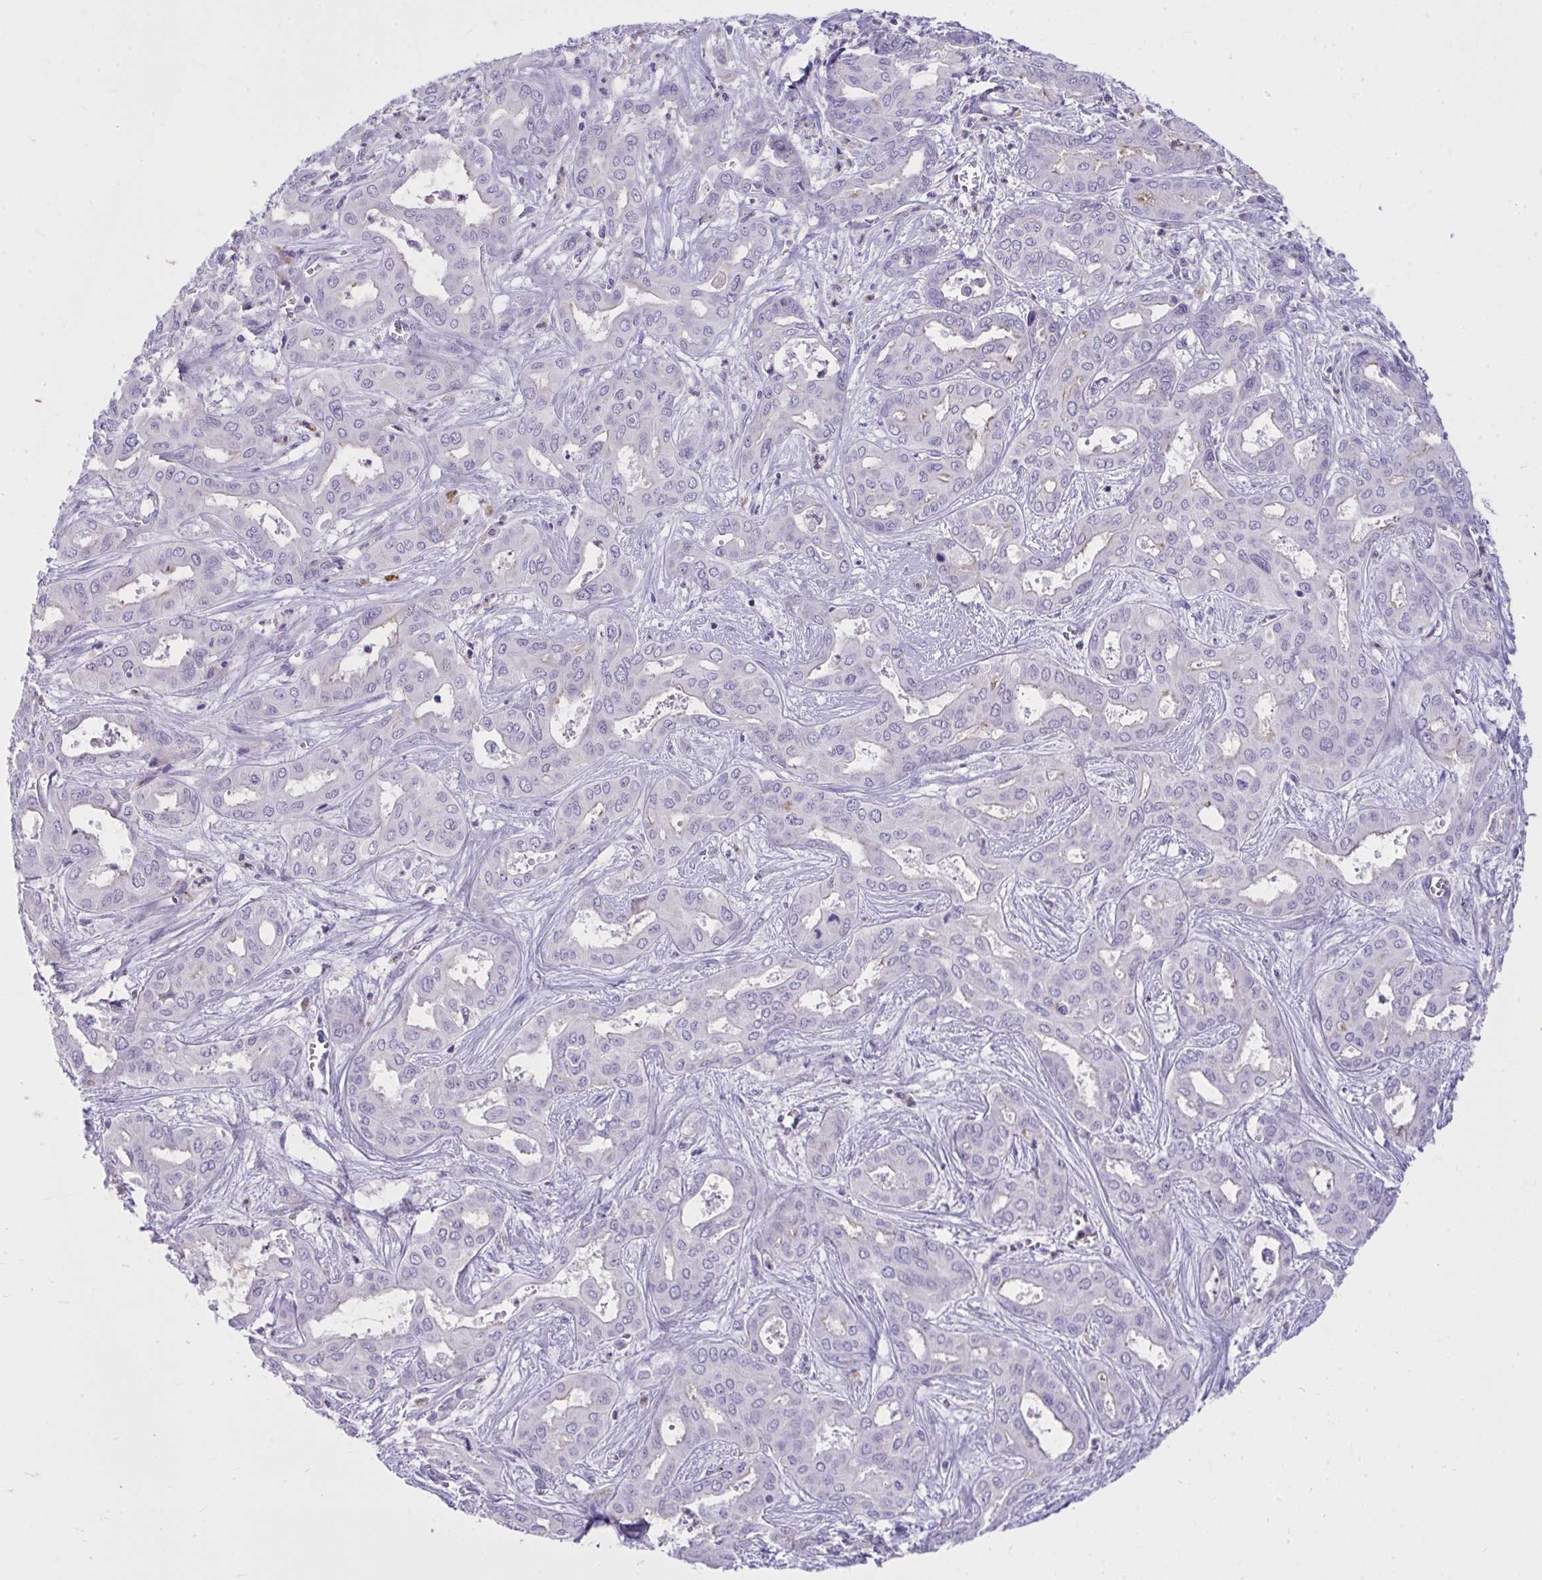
{"staining": {"intensity": "negative", "quantity": "none", "location": "none"}, "tissue": "liver cancer", "cell_type": "Tumor cells", "image_type": "cancer", "snomed": [{"axis": "morphology", "description": "Cholangiocarcinoma"}, {"axis": "topography", "description": "Liver"}], "caption": "Human liver cancer (cholangiocarcinoma) stained for a protein using IHC shows no staining in tumor cells.", "gene": "PIGZ", "patient": {"sex": "female", "age": 64}}